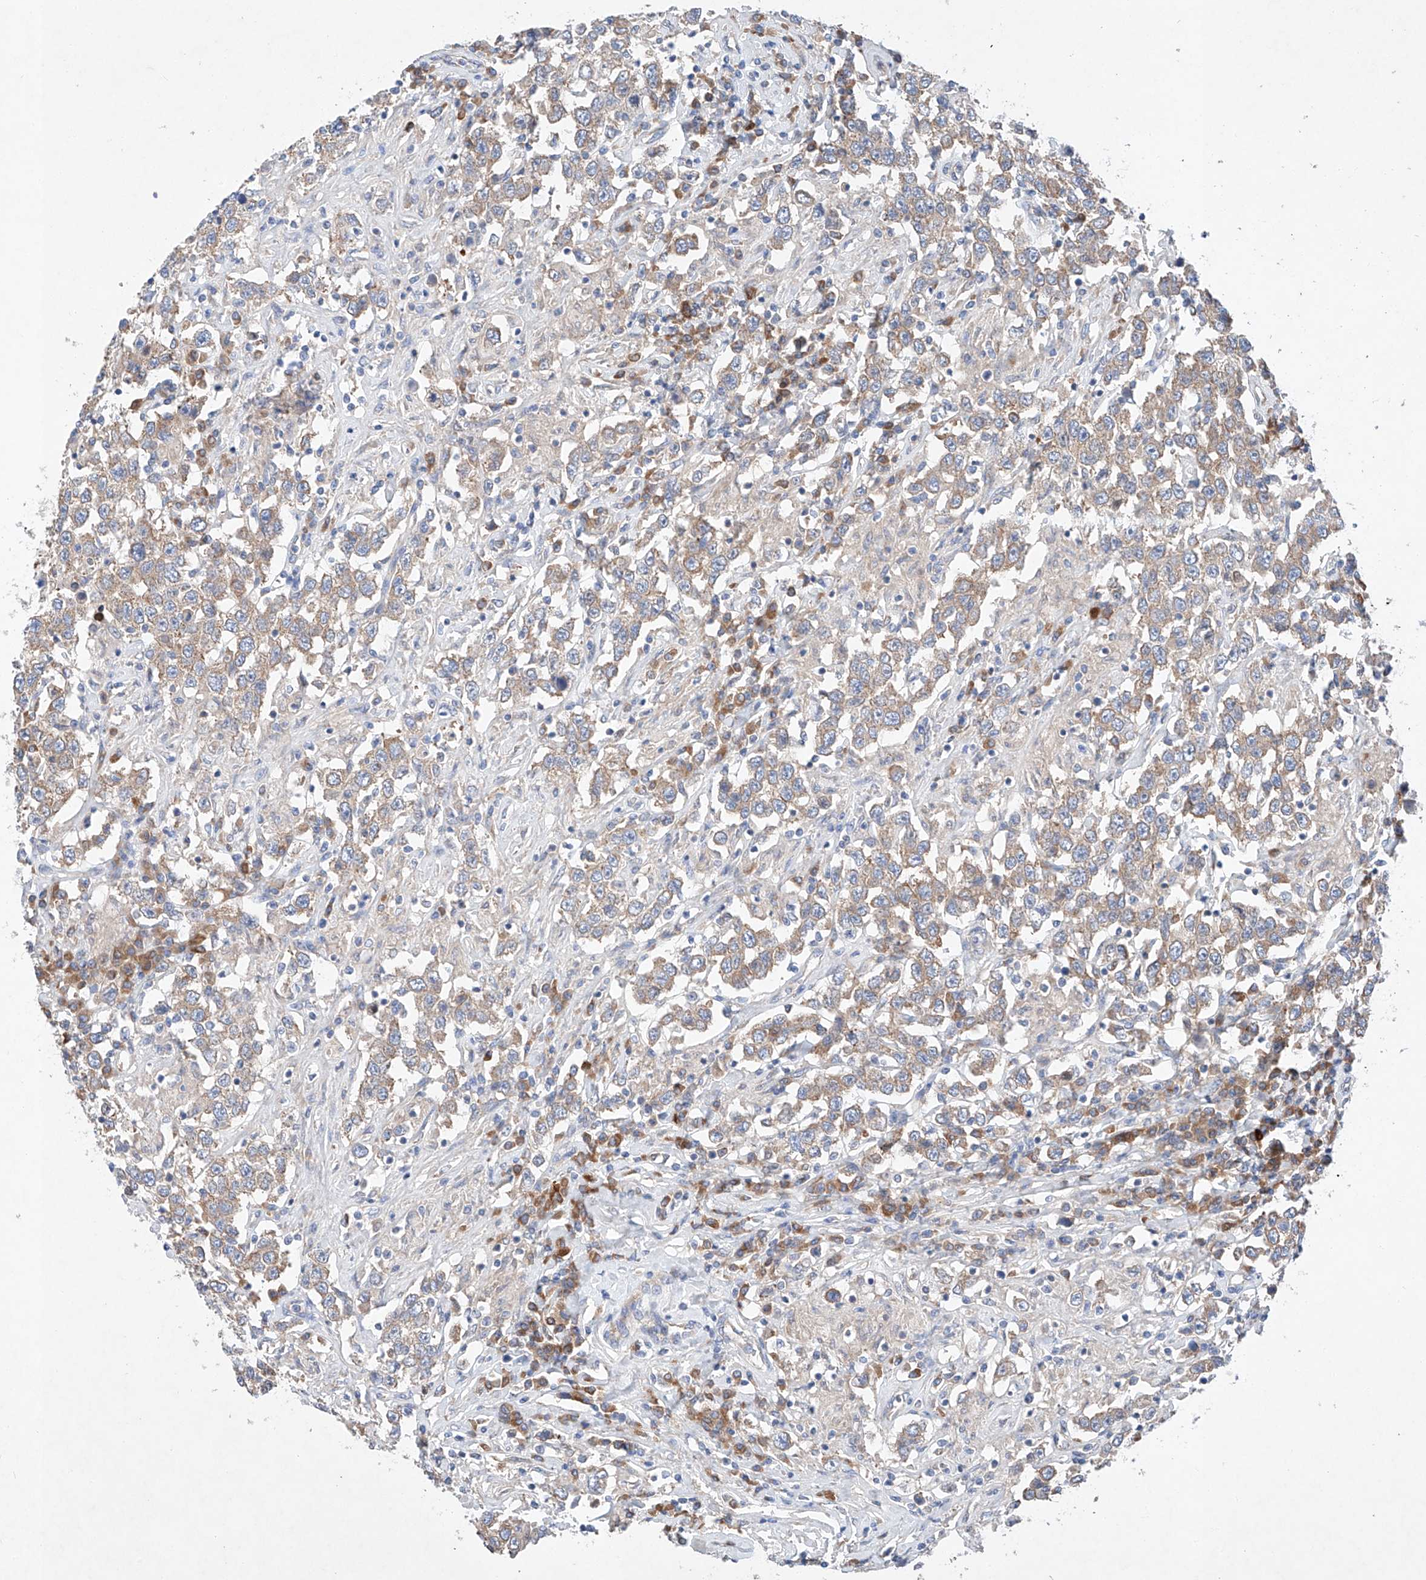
{"staining": {"intensity": "weak", "quantity": ">75%", "location": "cytoplasmic/membranous"}, "tissue": "testis cancer", "cell_type": "Tumor cells", "image_type": "cancer", "snomed": [{"axis": "morphology", "description": "Seminoma, NOS"}, {"axis": "topography", "description": "Testis"}], "caption": "High-magnification brightfield microscopy of seminoma (testis) stained with DAB (brown) and counterstained with hematoxylin (blue). tumor cells exhibit weak cytoplasmic/membranous positivity is identified in approximately>75% of cells. Using DAB (brown) and hematoxylin (blue) stains, captured at high magnification using brightfield microscopy.", "gene": "FASTK", "patient": {"sex": "male", "age": 41}}